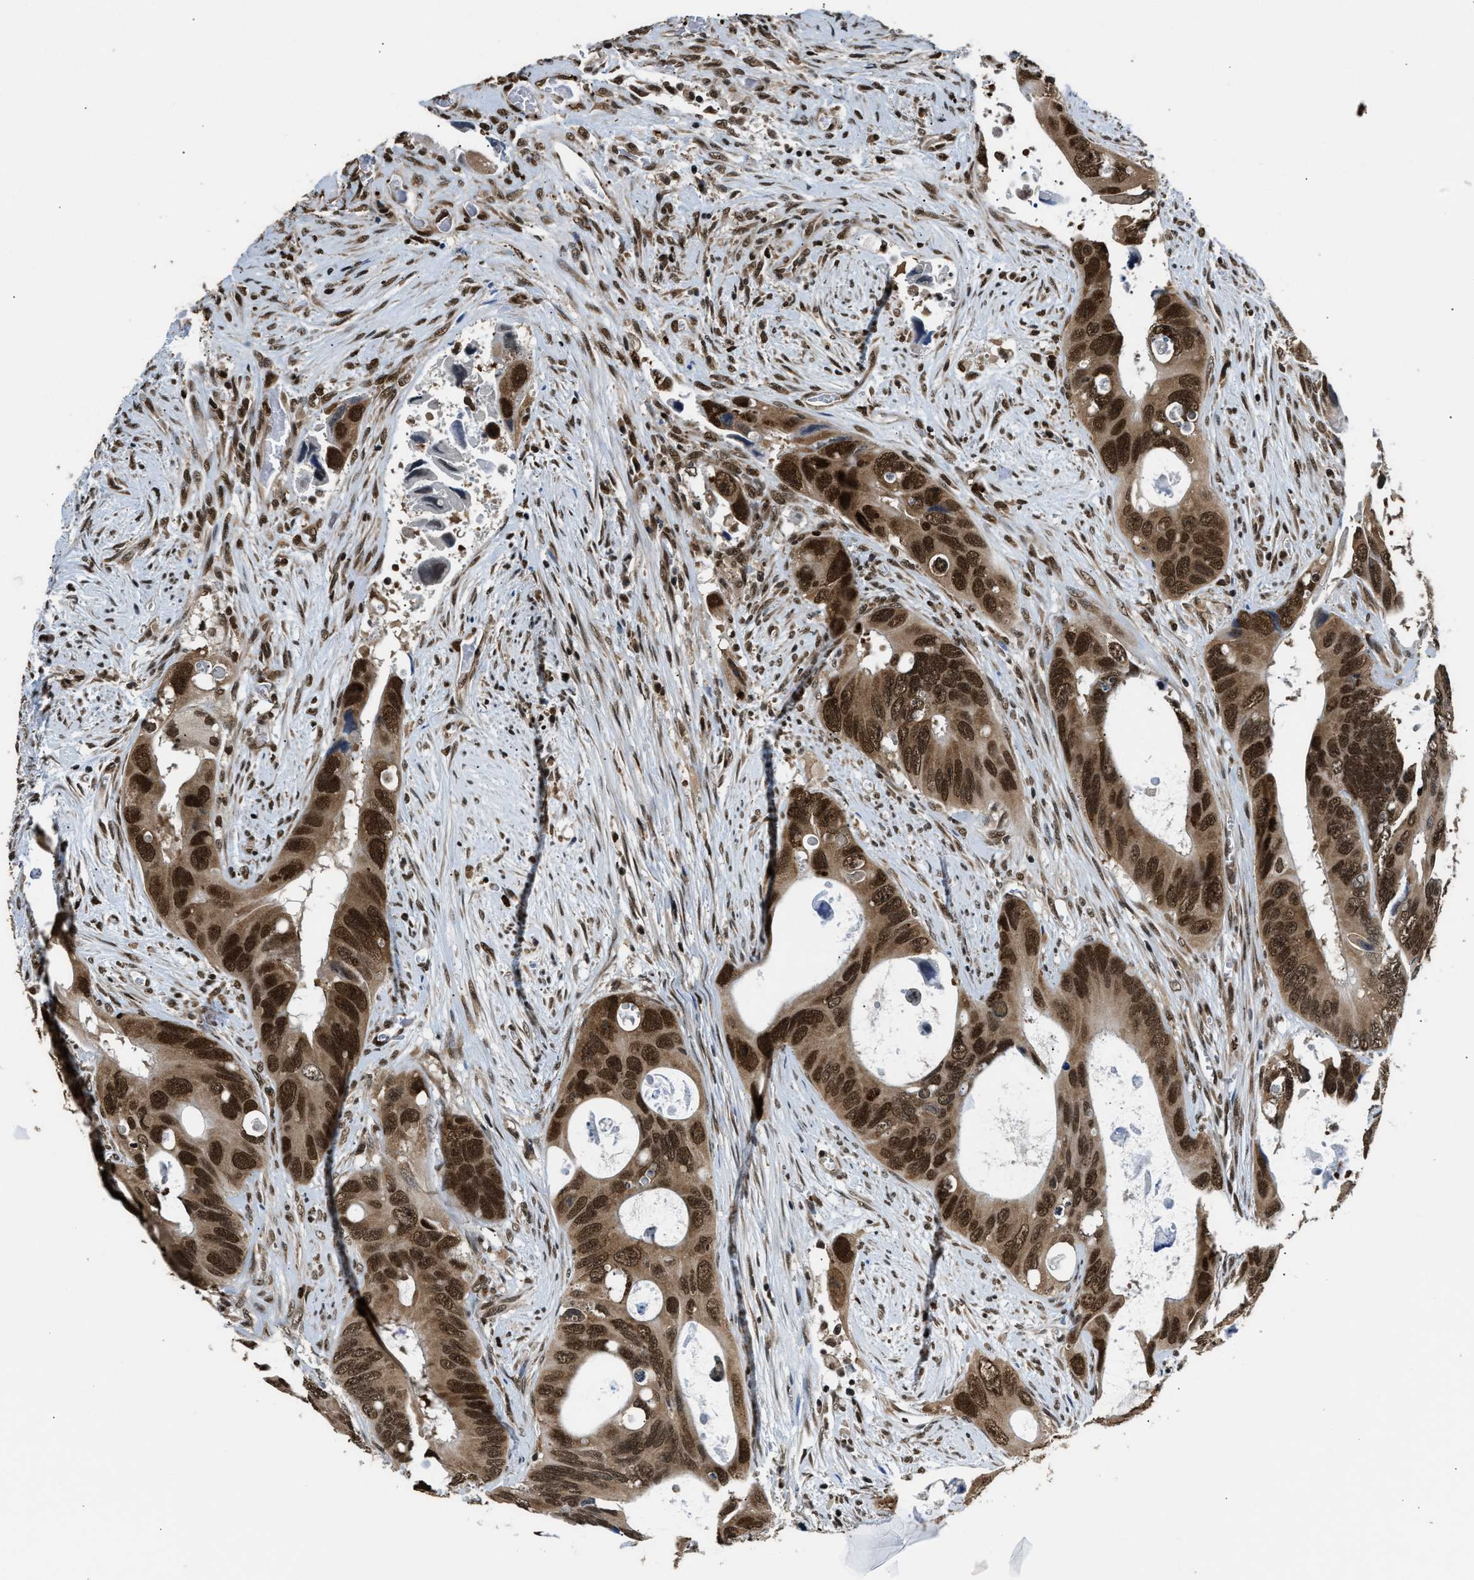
{"staining": {"intensity": "strong", "quantity": ">75%", "location": "cytoplasmic/membranous,nuclear"}, "tissue": "colorectal cancer", "cell_type": "Tumor cells", "image_type": "cancer", "snomed": [{"axis": "morphology", "description": "Adenocarcinoma, NOS"}, {"axis": "topography", "description": "Rectum"}], "caption": "Colorectal cancer was stained to show a protein in brown. There is high levels of strong cytoplasmic/membranous and nuclear staining in approximately >75% of tumor cells.", "gene": "CCNDBP1", "patient": {"sex": "male", "age": 70}}